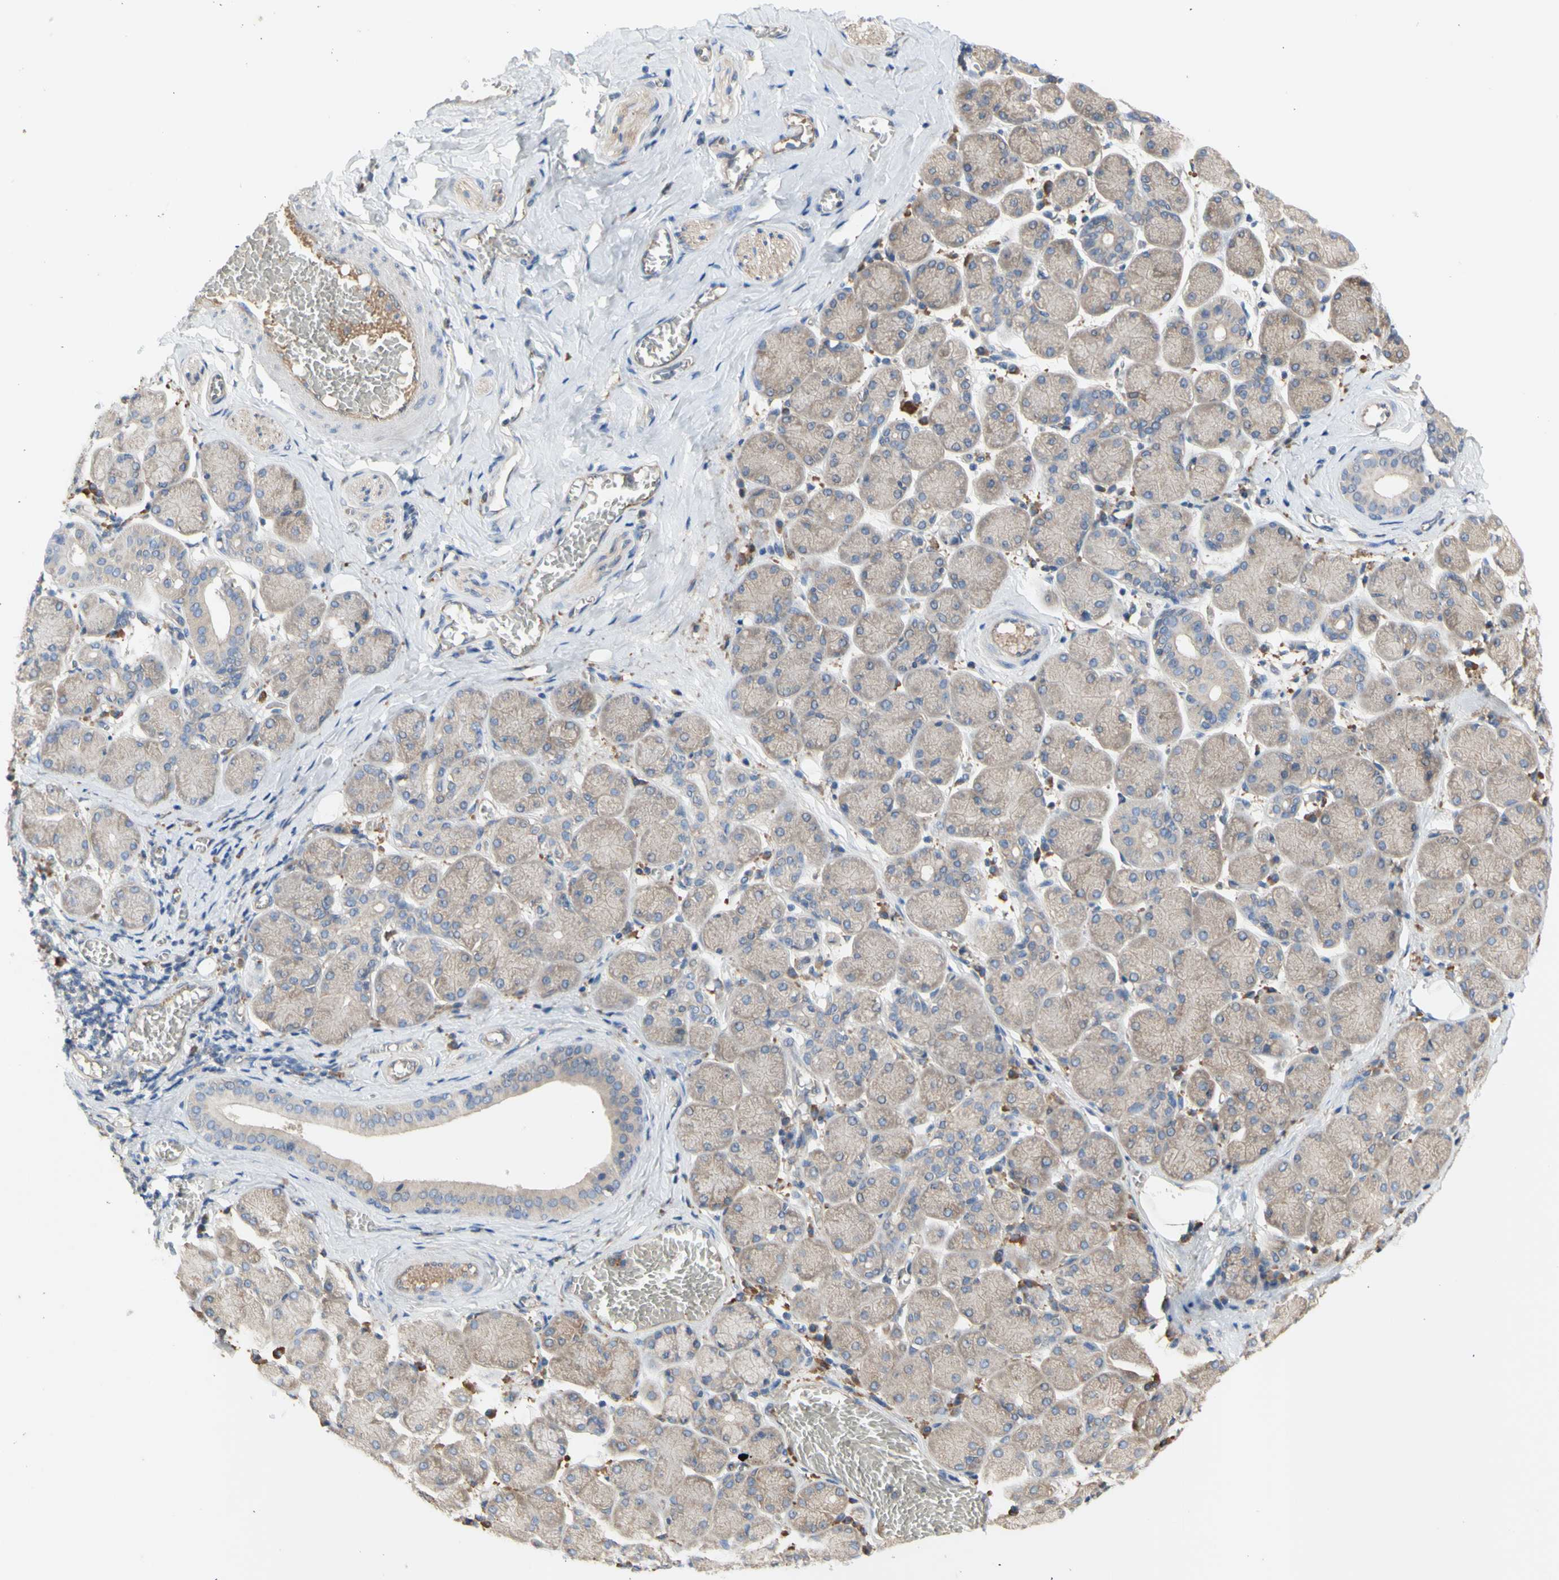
{"staining": {"intensity": "moderate", "quantity": ">75%", "location": "cytoplasmic/membranous"}, "tissue": "salivary gland", "cell_type": "Glandular cells", "image_type": "normal", "snomed": [{"axis": "morphology", "description": "Normal tissue, NOS"}, {"axis": "topography", "description": "Salivary gland"}], "caption": "Moderate cytoplasmic/membranous positivity for a protein is seen in approximately >75% of glandular cells of benign salivary gland using immunohistochemistry (IHC).", "gene": "KLC1", "patient": {"sex": "female", "age": 24}}